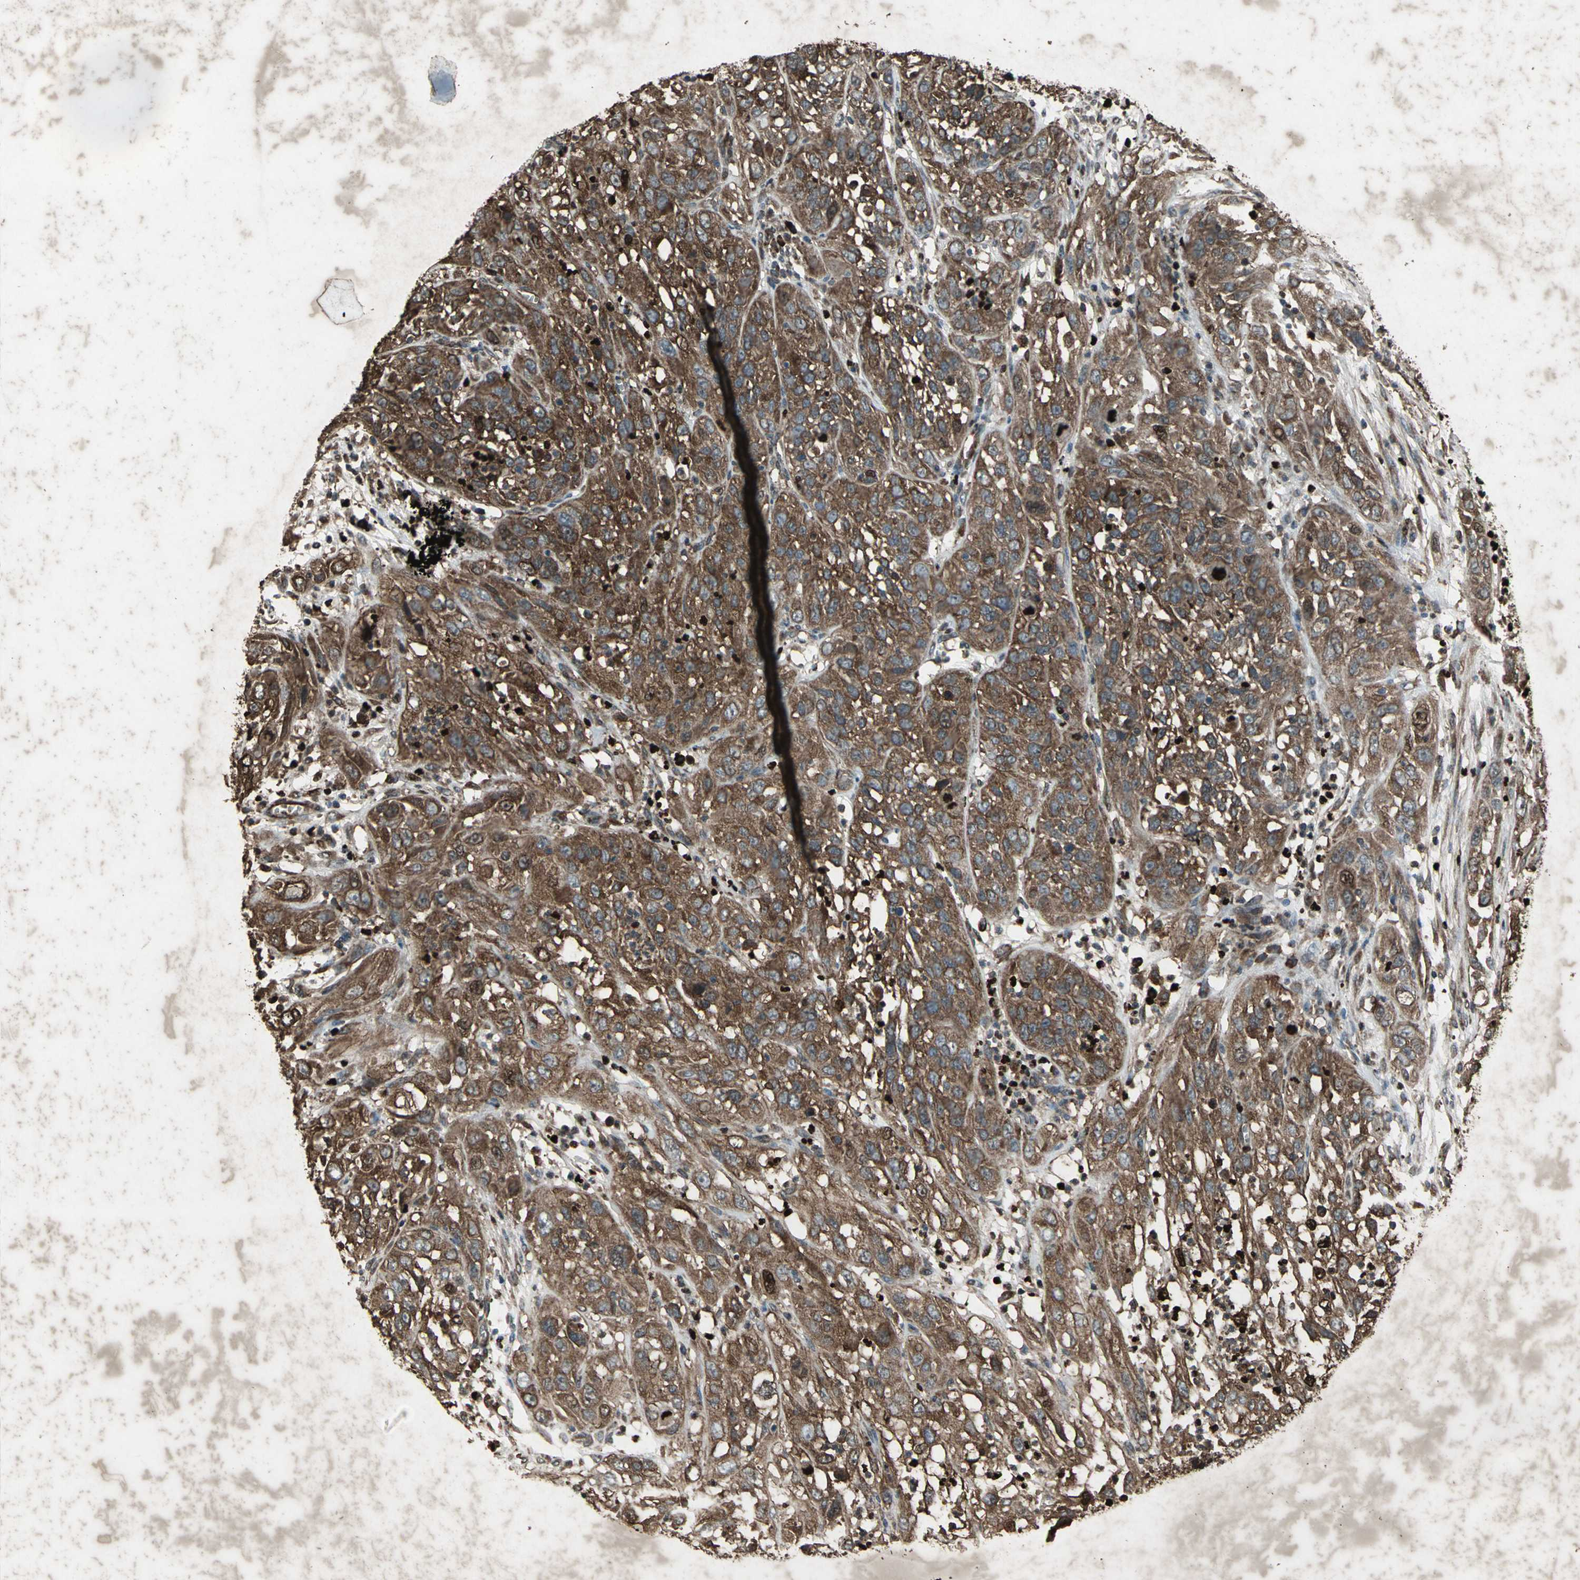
{"staining": {"intensity": "strong", "quantity": ">75%", "location": "cytoplasmic/membranous"}, "tissue": "cervical cancer", "cell_type": "Tumor cells", "image_type": "cancer", "snomed": [{"axis": "morphology", "description": "Squamous cell carcinoma, NOS"}, {"axis": "topography", "description": "Cervix"}], "caption": "Tumor cells display strong cytoplasmic/membranous positivity in about >75% of cells in squamous cell carcinoma (cervical).", "gene": "SEPTIN4", "patient": {"sex": "female", "age": 32}}